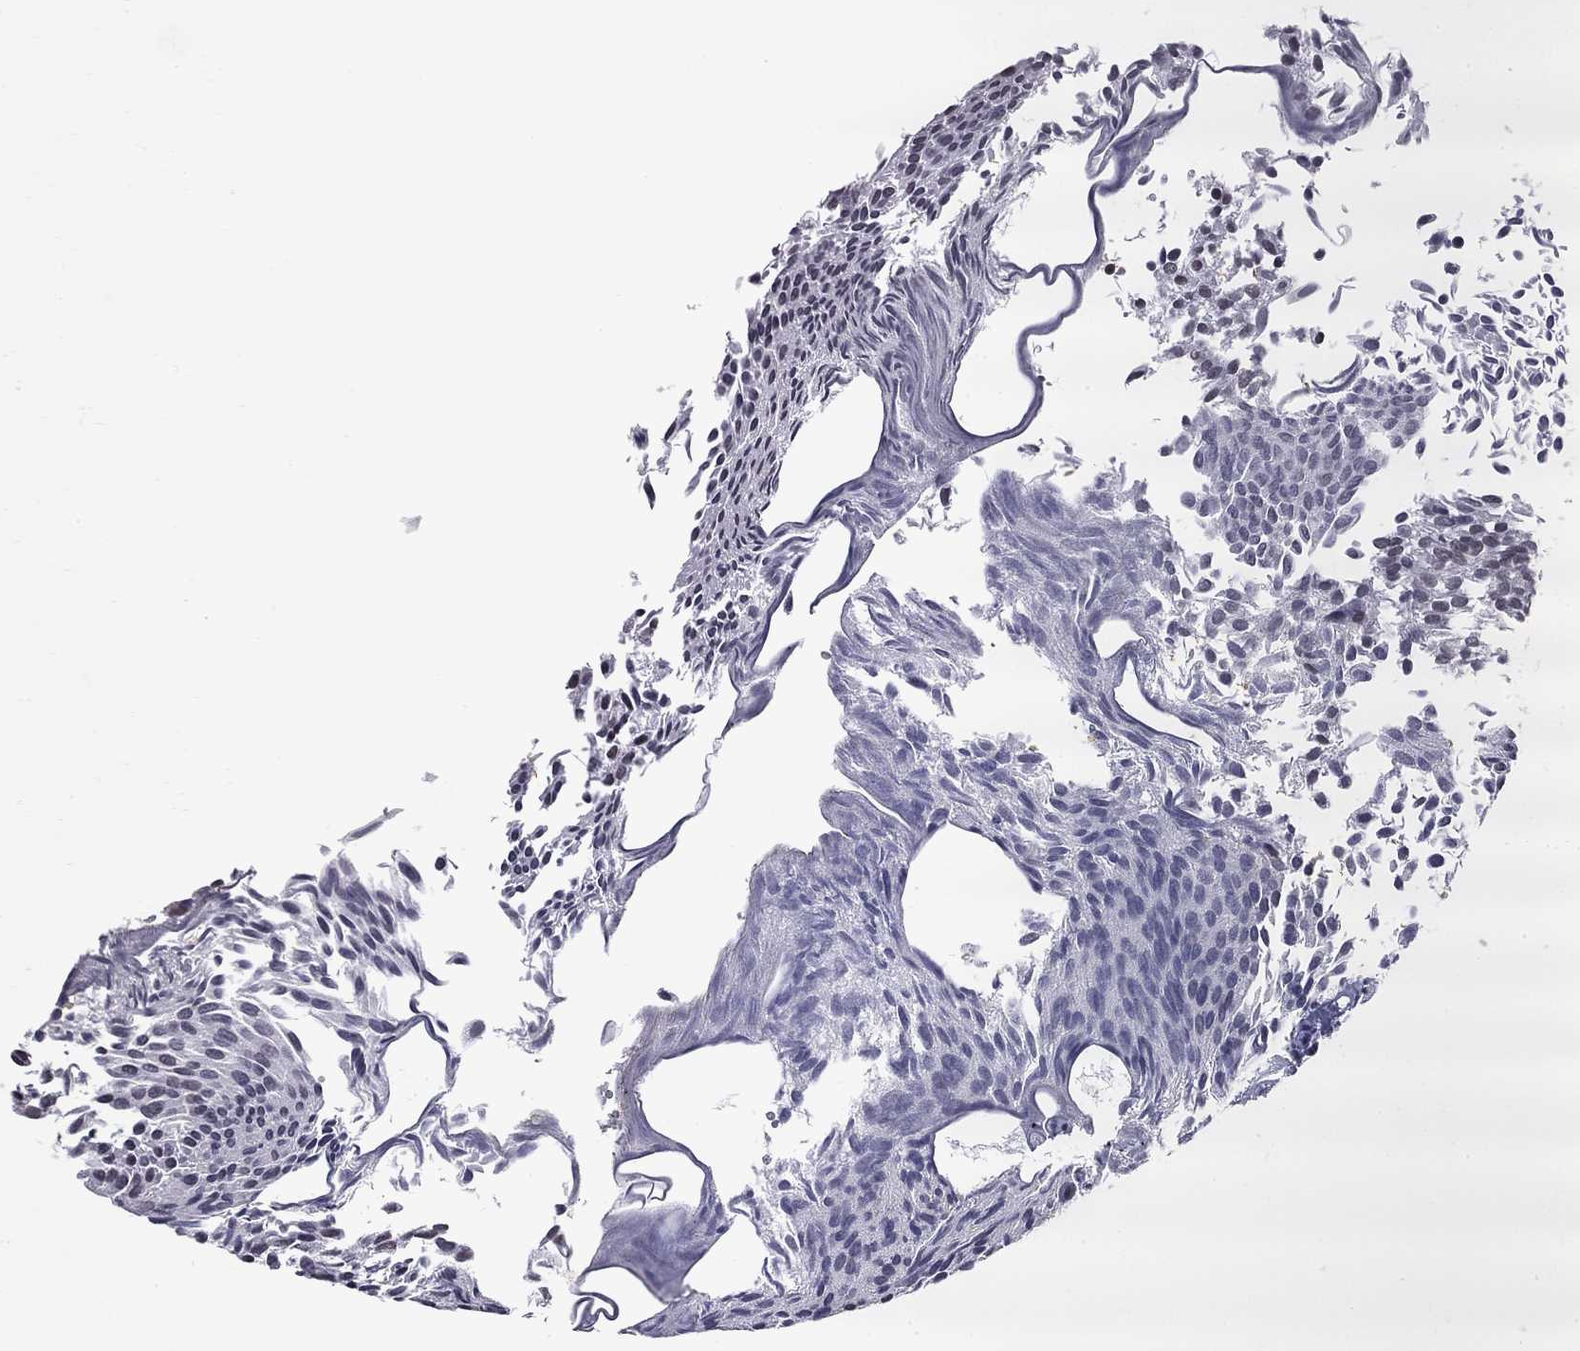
{"staining": {"intensity": "negative", "quantity": "none", "location": "none"}, "tissue": "urothelial cancer", "cell_type": "Tumor cells", "image_type": "cancer", "snomed": [{"axis": "morphology", "description": "Urothelial carcinoma, Low grade"}, {"axis": "topography", "description": "Urinary bladder"}], "caption": "Histopathology image shows no protein expression in tumor cells of low-grade urothelial carcinoma tissue. (DAB IHC visualized using brightfield microscopy, high magnification).", "gene": "ZBTB47", "patient": {"sex": "male", "age": 63}}